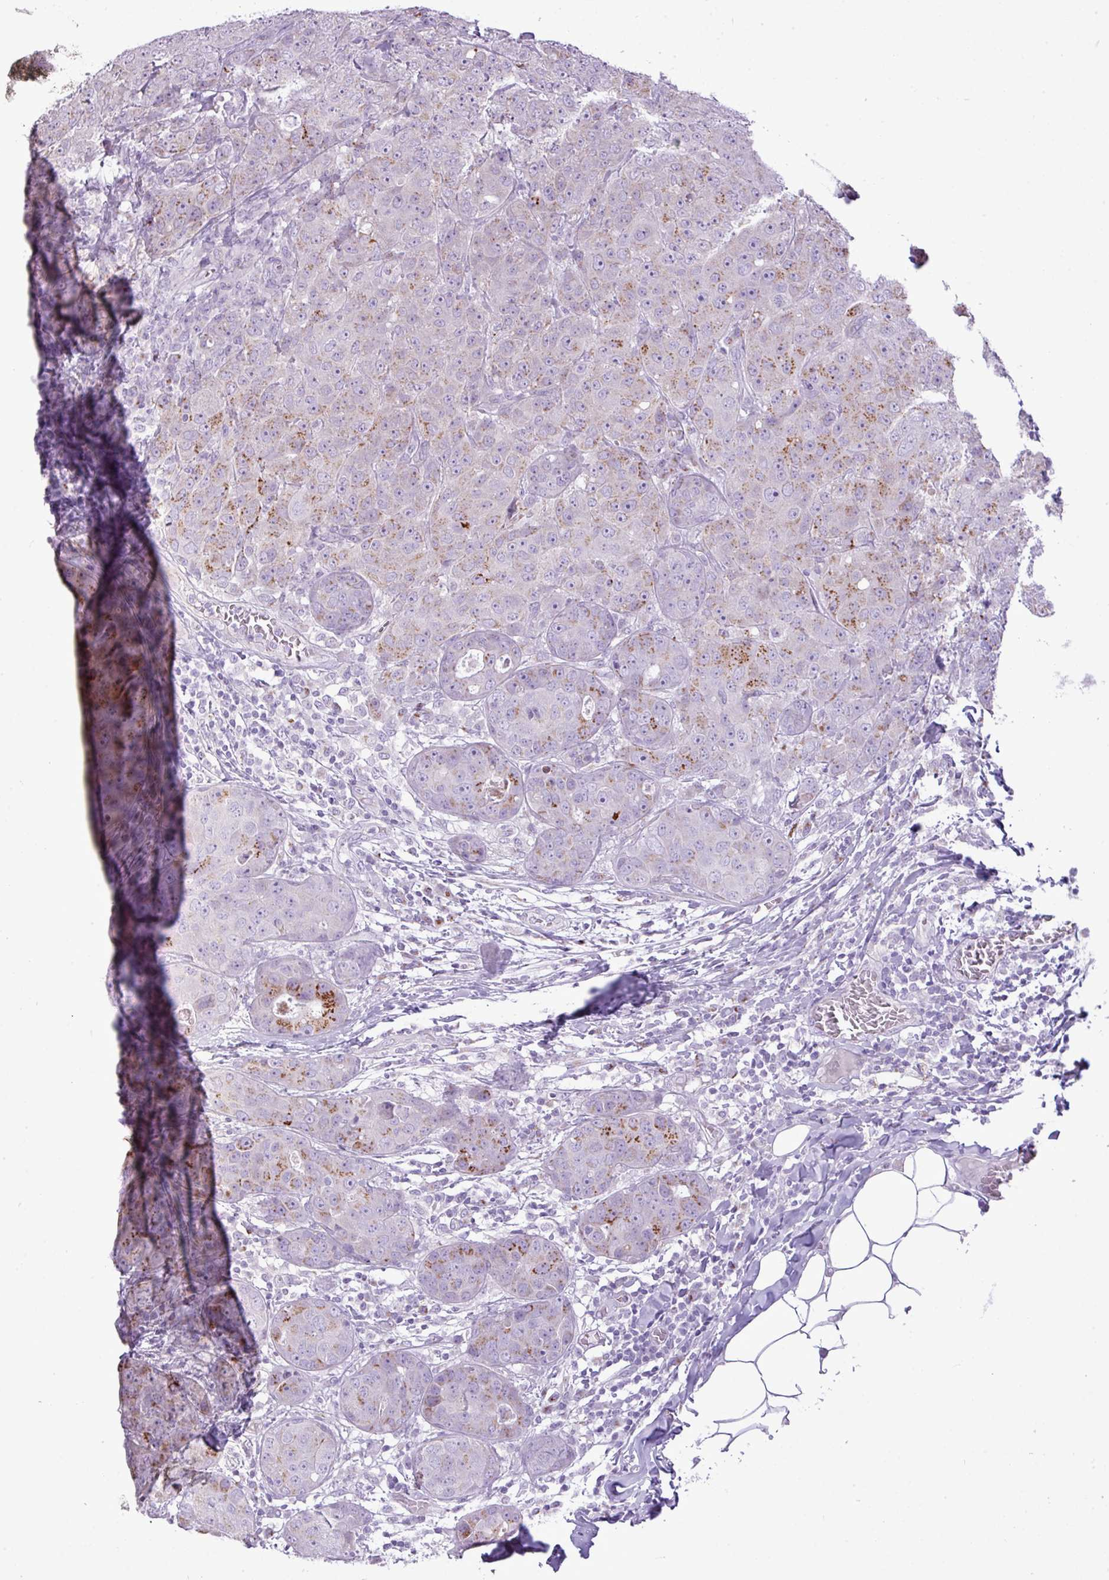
{"staining": {"intensity": "moderate", "quantity": "<25%", "location": "cytoplasmic/membranous"}, "tissue": "breast cancer", "cell_type": "Tumor cells", "image_type": "cancer", "snomed": [{"axis": "morphology", "description": "Duct carcinoma"}, {"axis": "topography", "description": "Breast"}], "caption": "Breast cancer tissue reveals moderate cytoplasmic/membranous staining in about <25% of tumor cells, visualized by immunohistochemistry. Ihc stains the protein in brown and the nuclei are stained blue.", "gene": "FAM43A", "patient": {"sex": "female", "age": 43}}